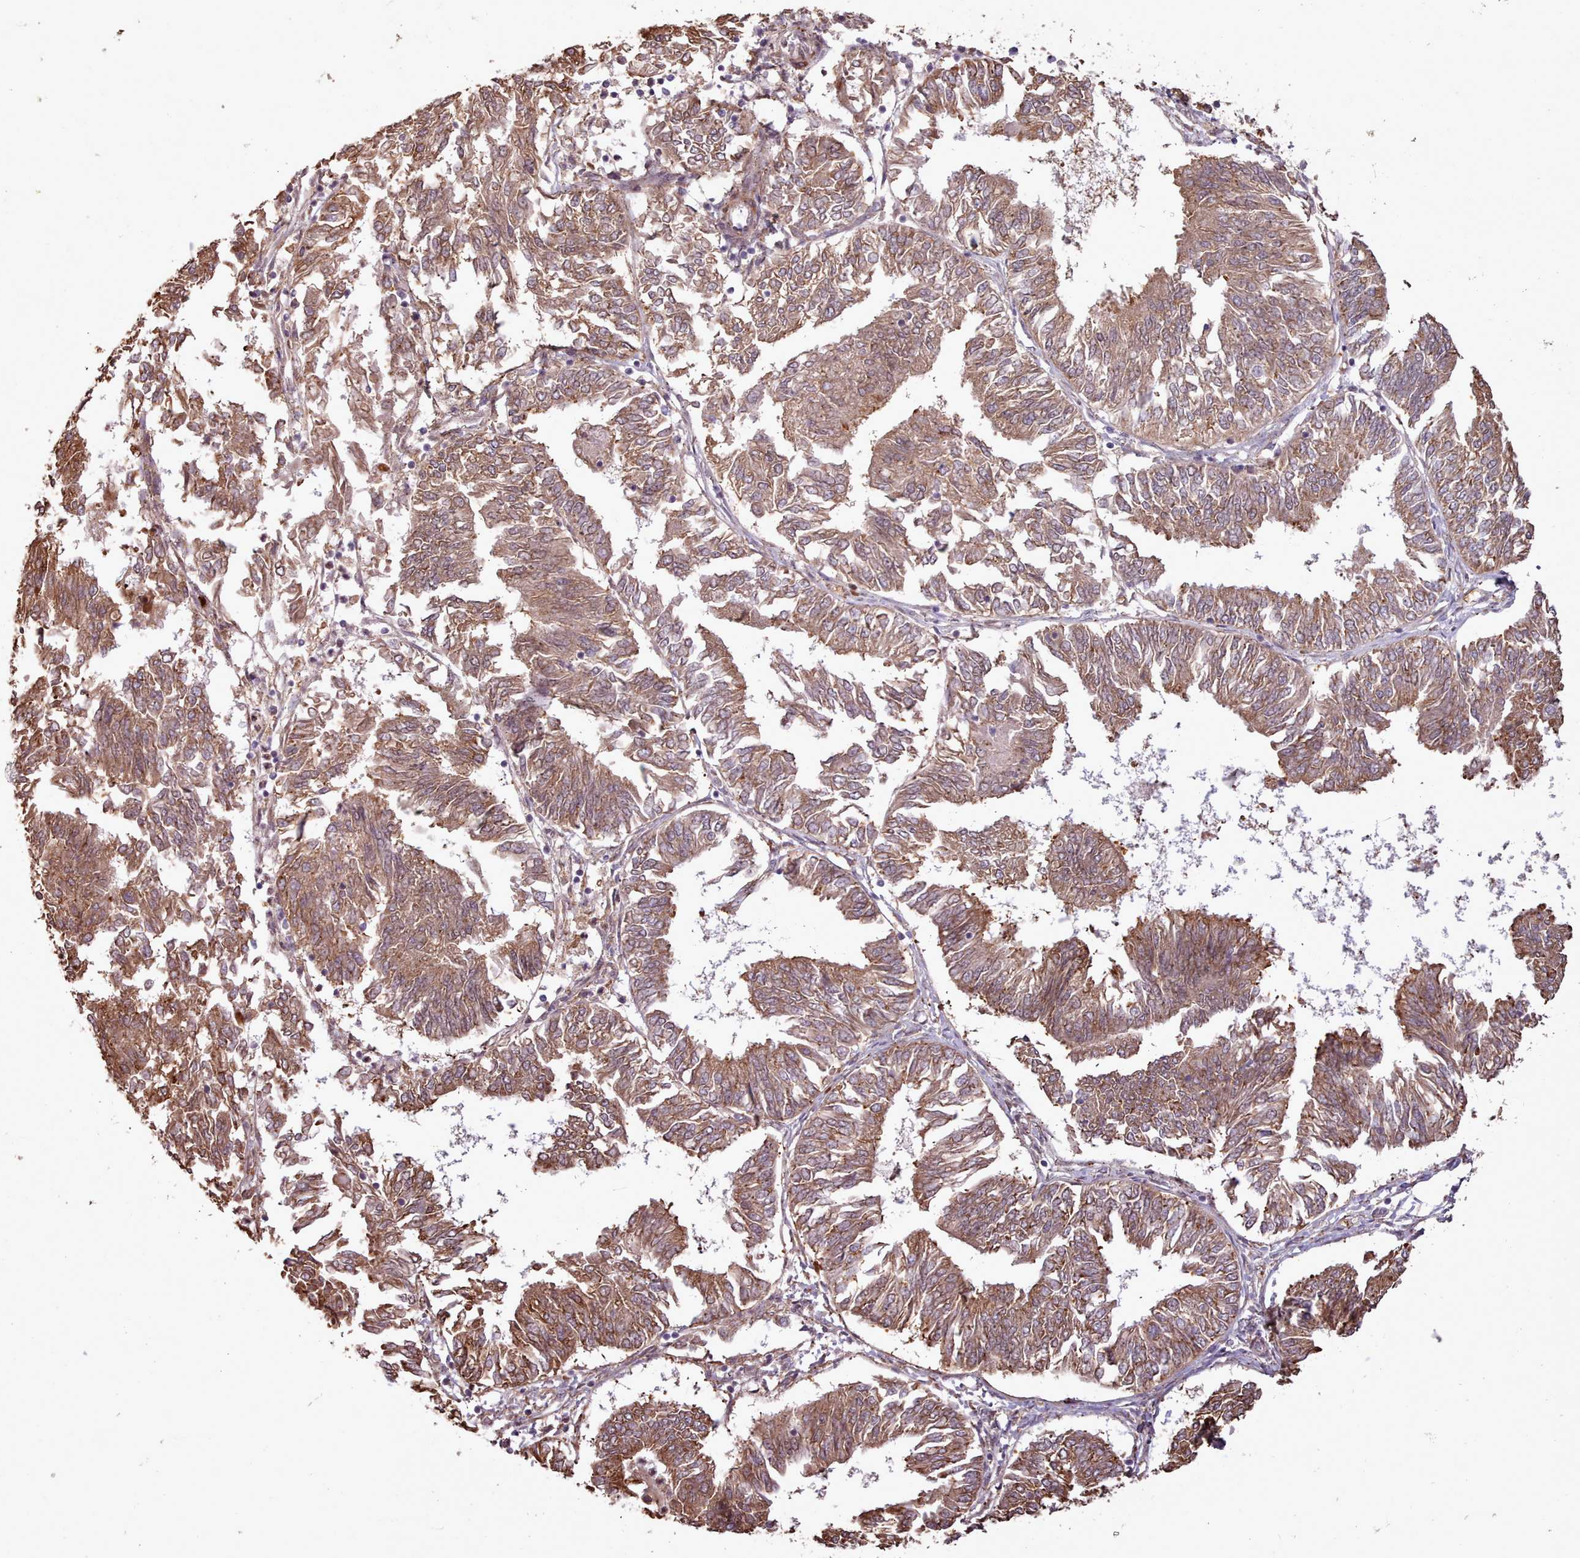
{"staining": {"intensity": "moderate", "quantity": ">75%", "location": "cytoplasmic/membranous"}, "tissue": "endometrial cancer", "cell_type": "Tumor cells", "image_type": "cancer", "snomed": [{"axis": "morphology", "description": "Adenocarcinoma, NOS"}, {"axis": "topography", "description": "Endometrium"}], "caption": "This micrograph exhibits immunohistochemistry staining of human endometrial cancer (adenocarcinoma), with medium moderate cytoplasmic/membranous expression in approximately >75% of tumor cells.", "gene": "CABP1", "patient": {"sex": "female", "age": 58}}